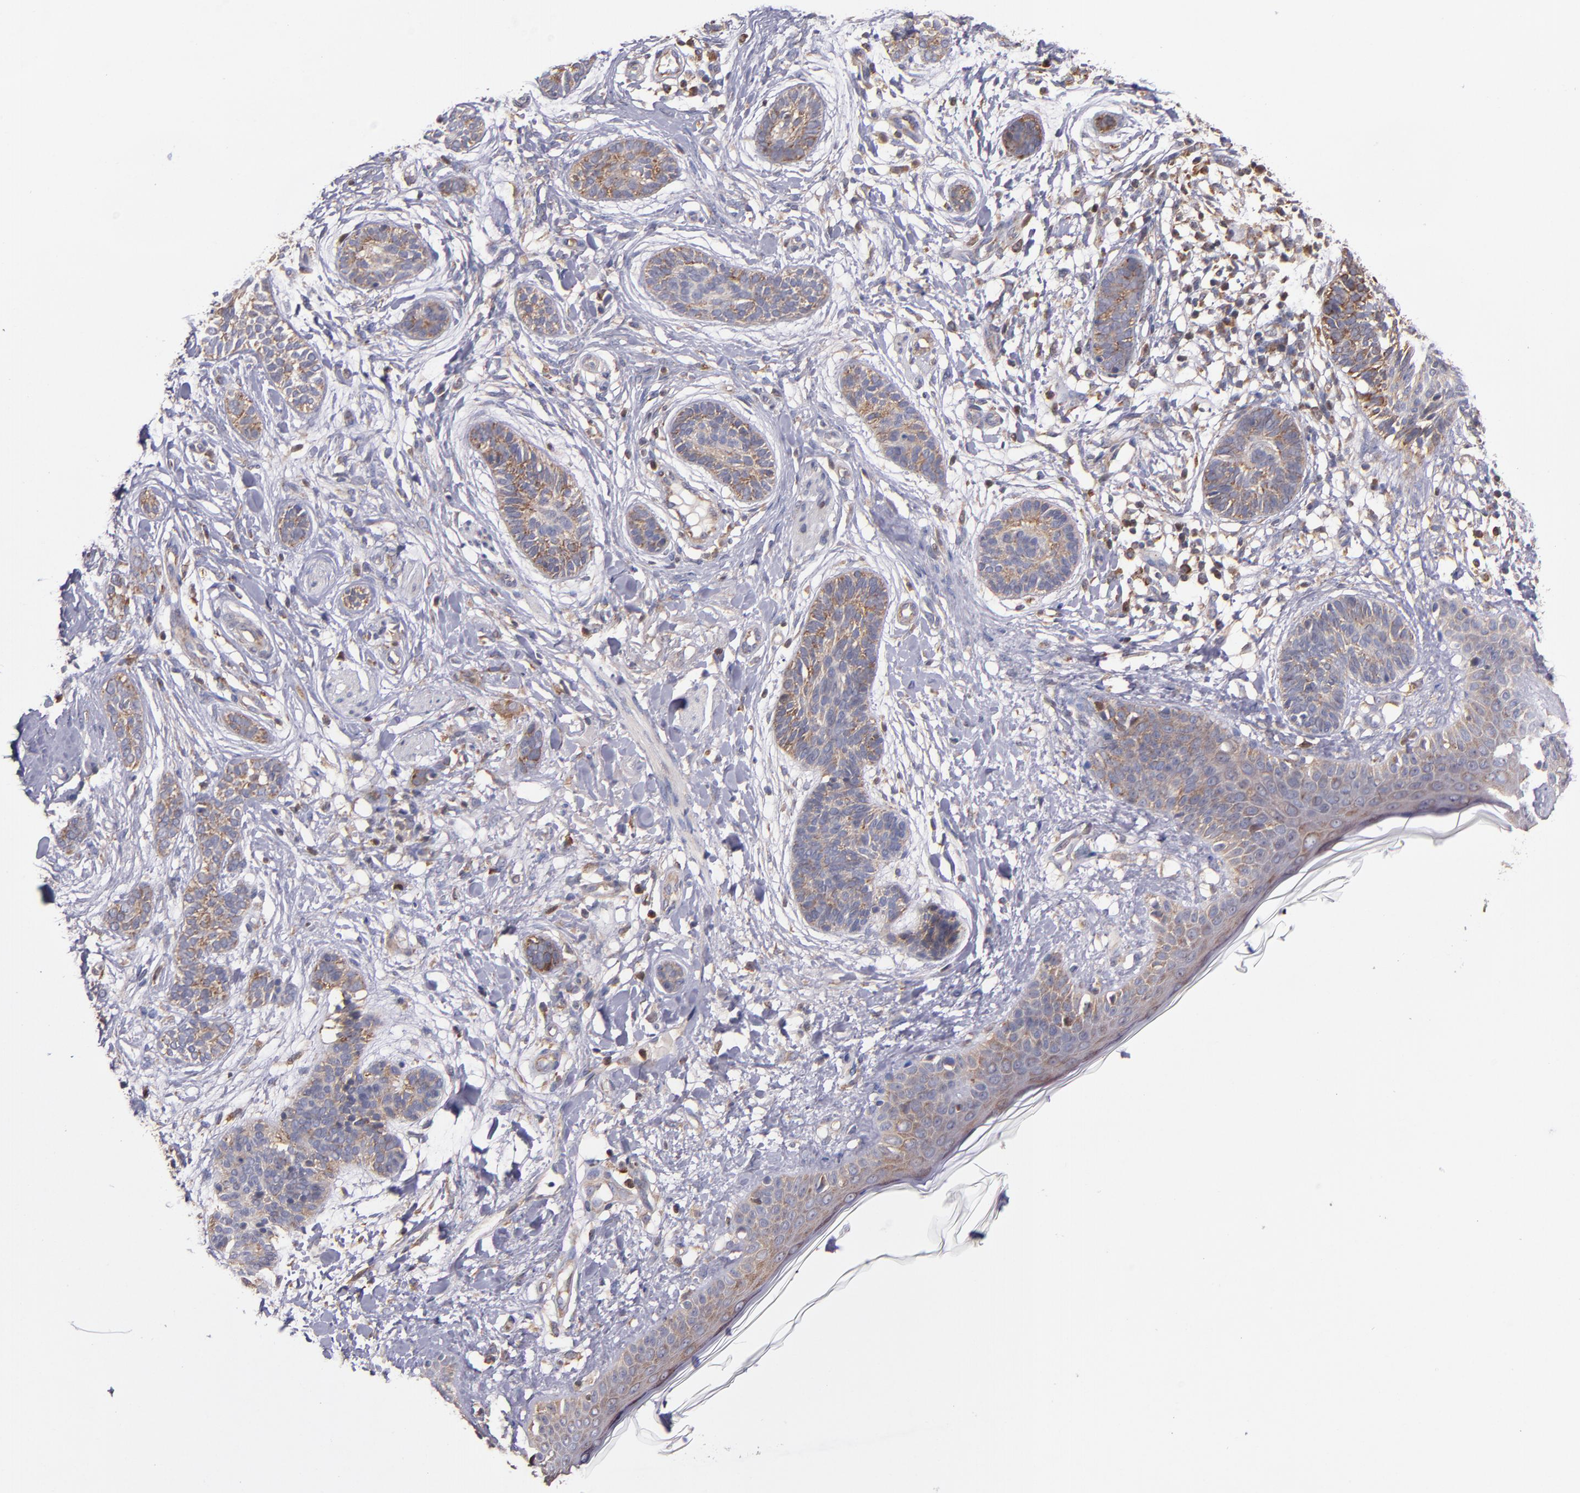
{"staining": {"intensity": "moderate", "quantity": ">75%", "location": "cytoplasmic/membranous"}, "tissue": "skin cancer", "cell_type": "Tumor cells", "image_type": "cancer", "snomed": [{"axis": "morphology", "description": "Normal tissue, NOS"}, {"axis": "morphology", "description": "Basal cell carcinoma"}, {"axis": "topography", "description": "Skin"}], "caption": "IHC staining of skin basal cell carcinoma, which demonstrates medium levels of moderate cytoplasmic/membranous expression in about >75% of tumor cells indicating moderate cytoplasmic/membranous protein positivity. The staining was performed using DAB (3,3'-diaminobenzidine) (brown) for protein detection and nuclei were counterstained in hematoxylin (blue).", "gene": "EIF4ENIF1", "patient": {"sex": "male", "age": 63}}